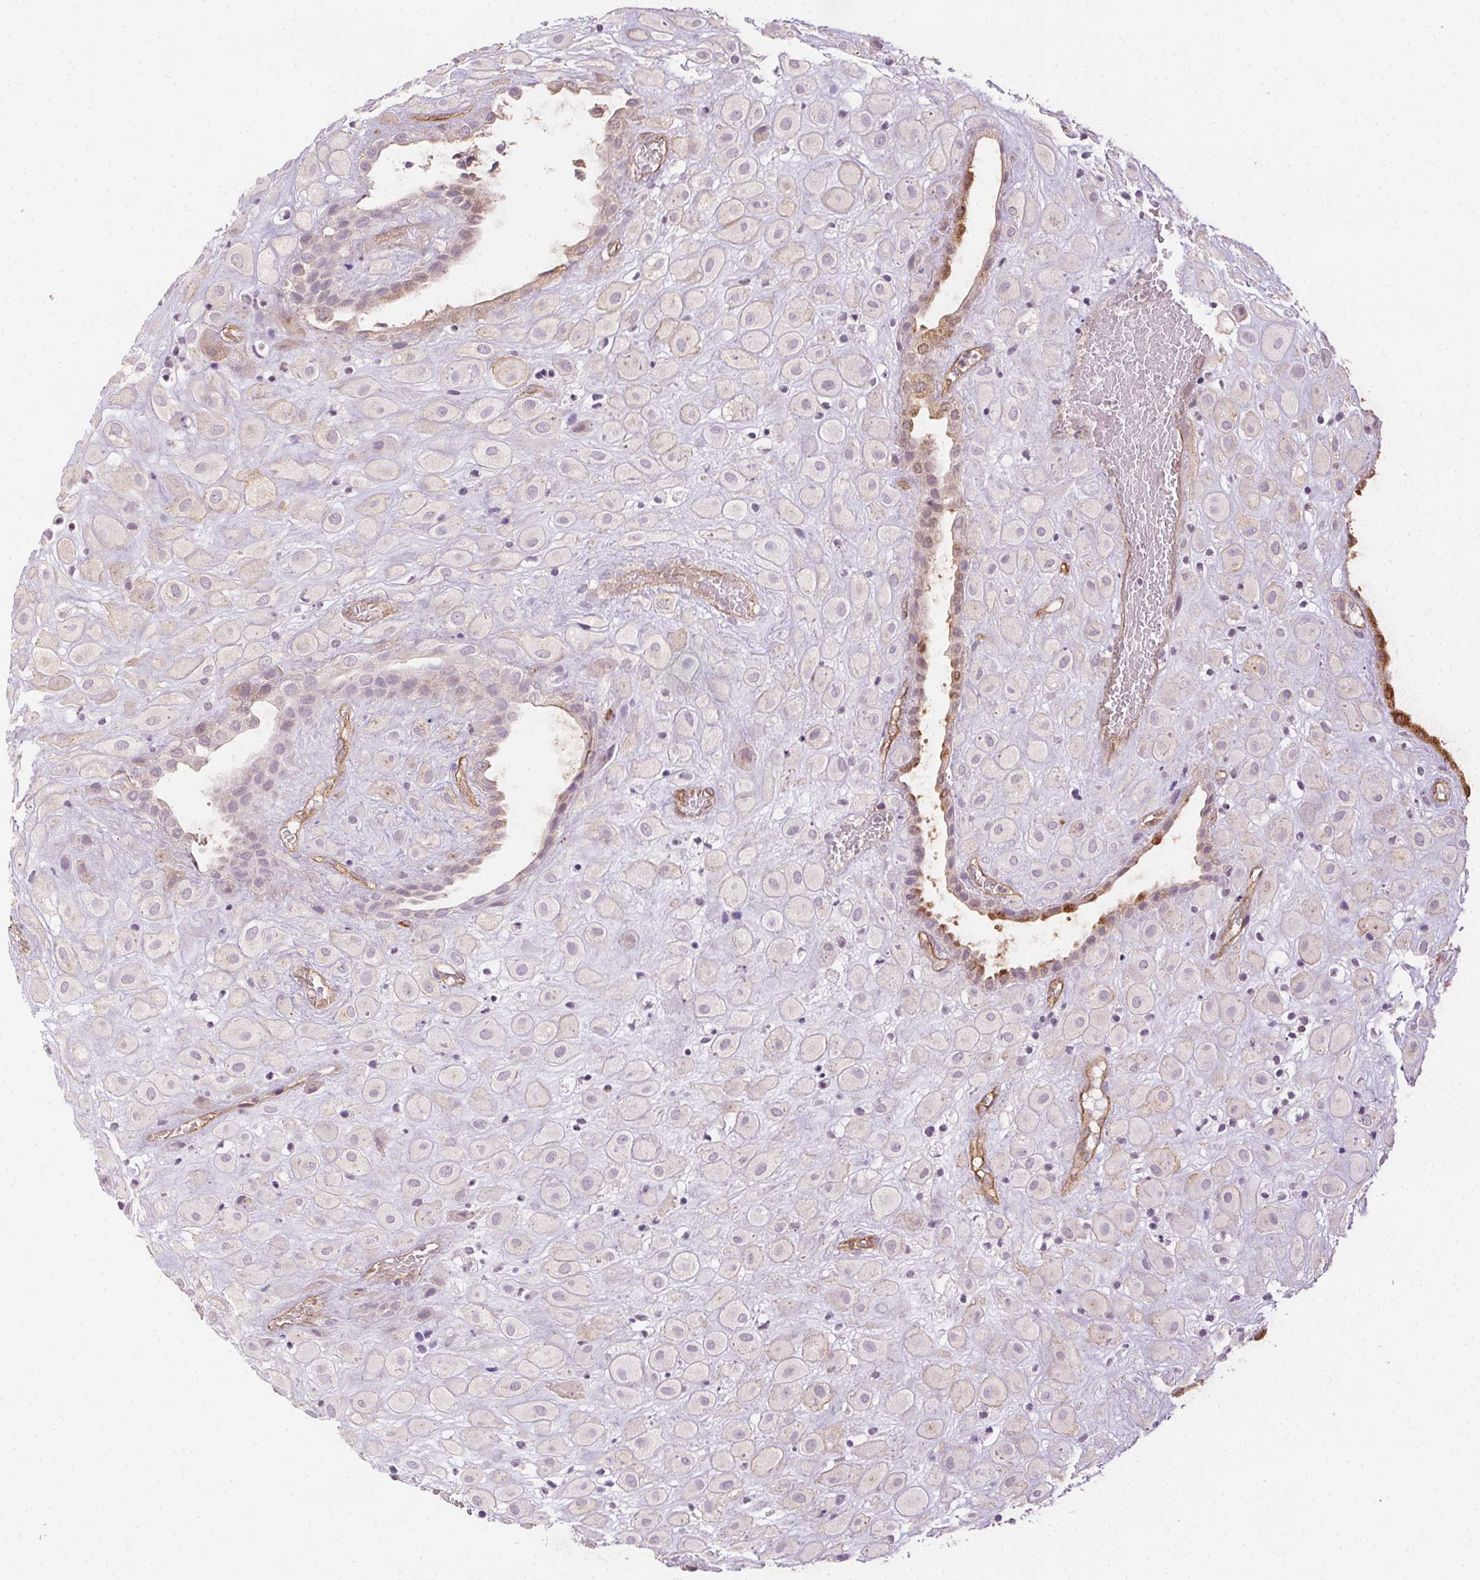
{"staining": {"intensity": "negative", "quantity": "none", "location": "none"}, "tissue": "placenta", "cell_type": "Decidual cells", "image_type": "normal", "snomed": [{"axis": "morphology", "description": "Normal tissue, NOS"}, {"axis": "topography", "description": "Placenta"}], "caption": "Immunohistochemical staining of unremarkable human placenta exhibits no significant positivity in decidual cells.", "gene": "PODXL", "patient": {"sex": "female", "age": 24}}